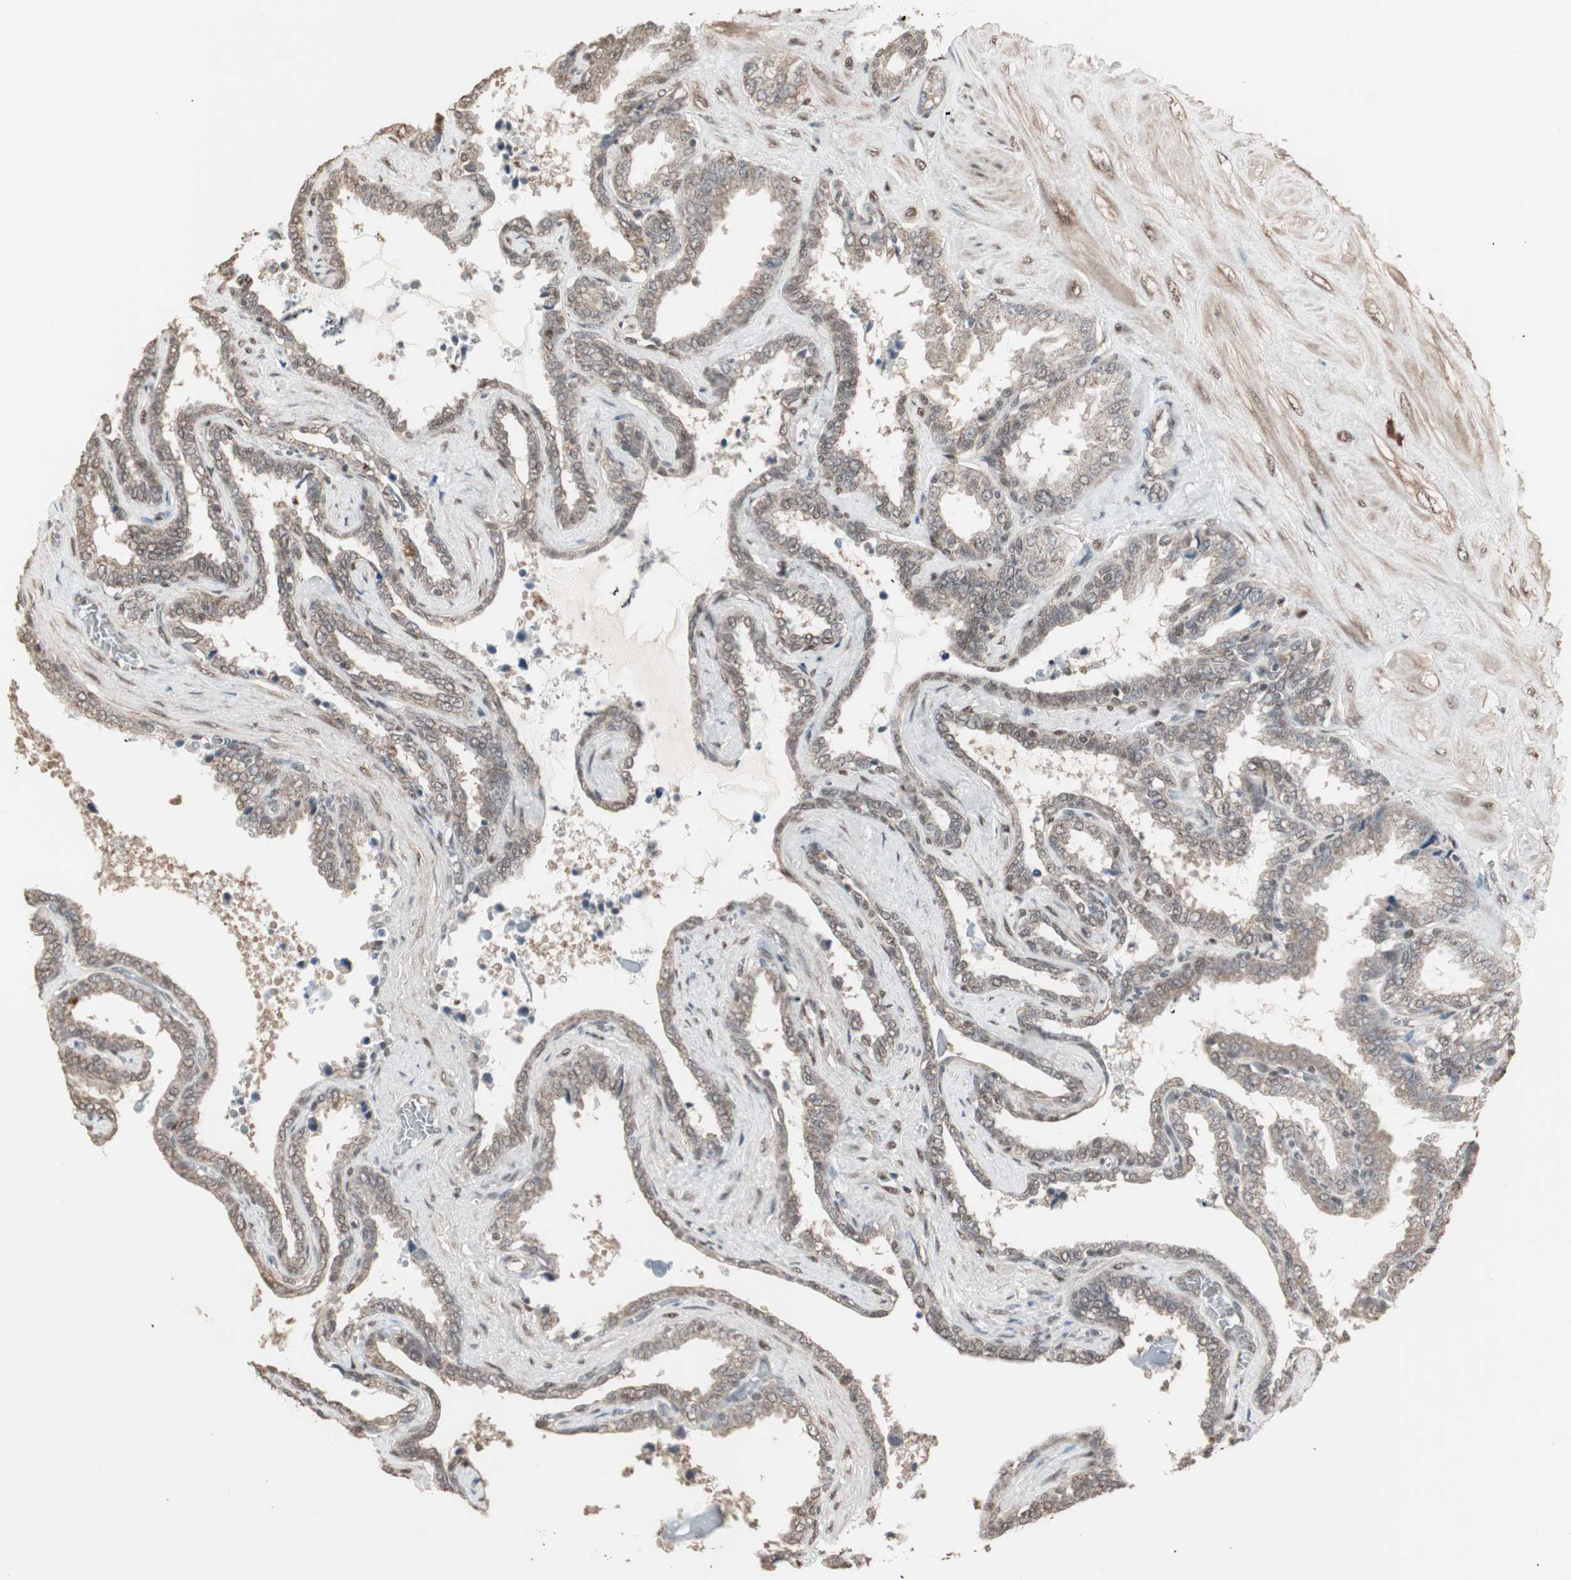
{"staining": {"intensity": "moderate", "quantity": ">75%", "location": "cytoplasmic/membranous,nuclear"}, "tissue": "seminal vesicle", "cell_type": "Glandular cells", "image_type": "normal", "snomed": [{"axis": "morphology", "description": "Normal tissue, NOS"}, {"axis": "topography", "description": "Seminal veicle"}], "caption": "An immunohistochemistry photomicrograph of normal tissue is shown. Protein staining in brown shows moderate cytoplasmic/membranous,nuclear positivity in seminal vesicle within glandular cells.", "gene": "ZHX2", "patient": {"sex": "male", "age": 46}}